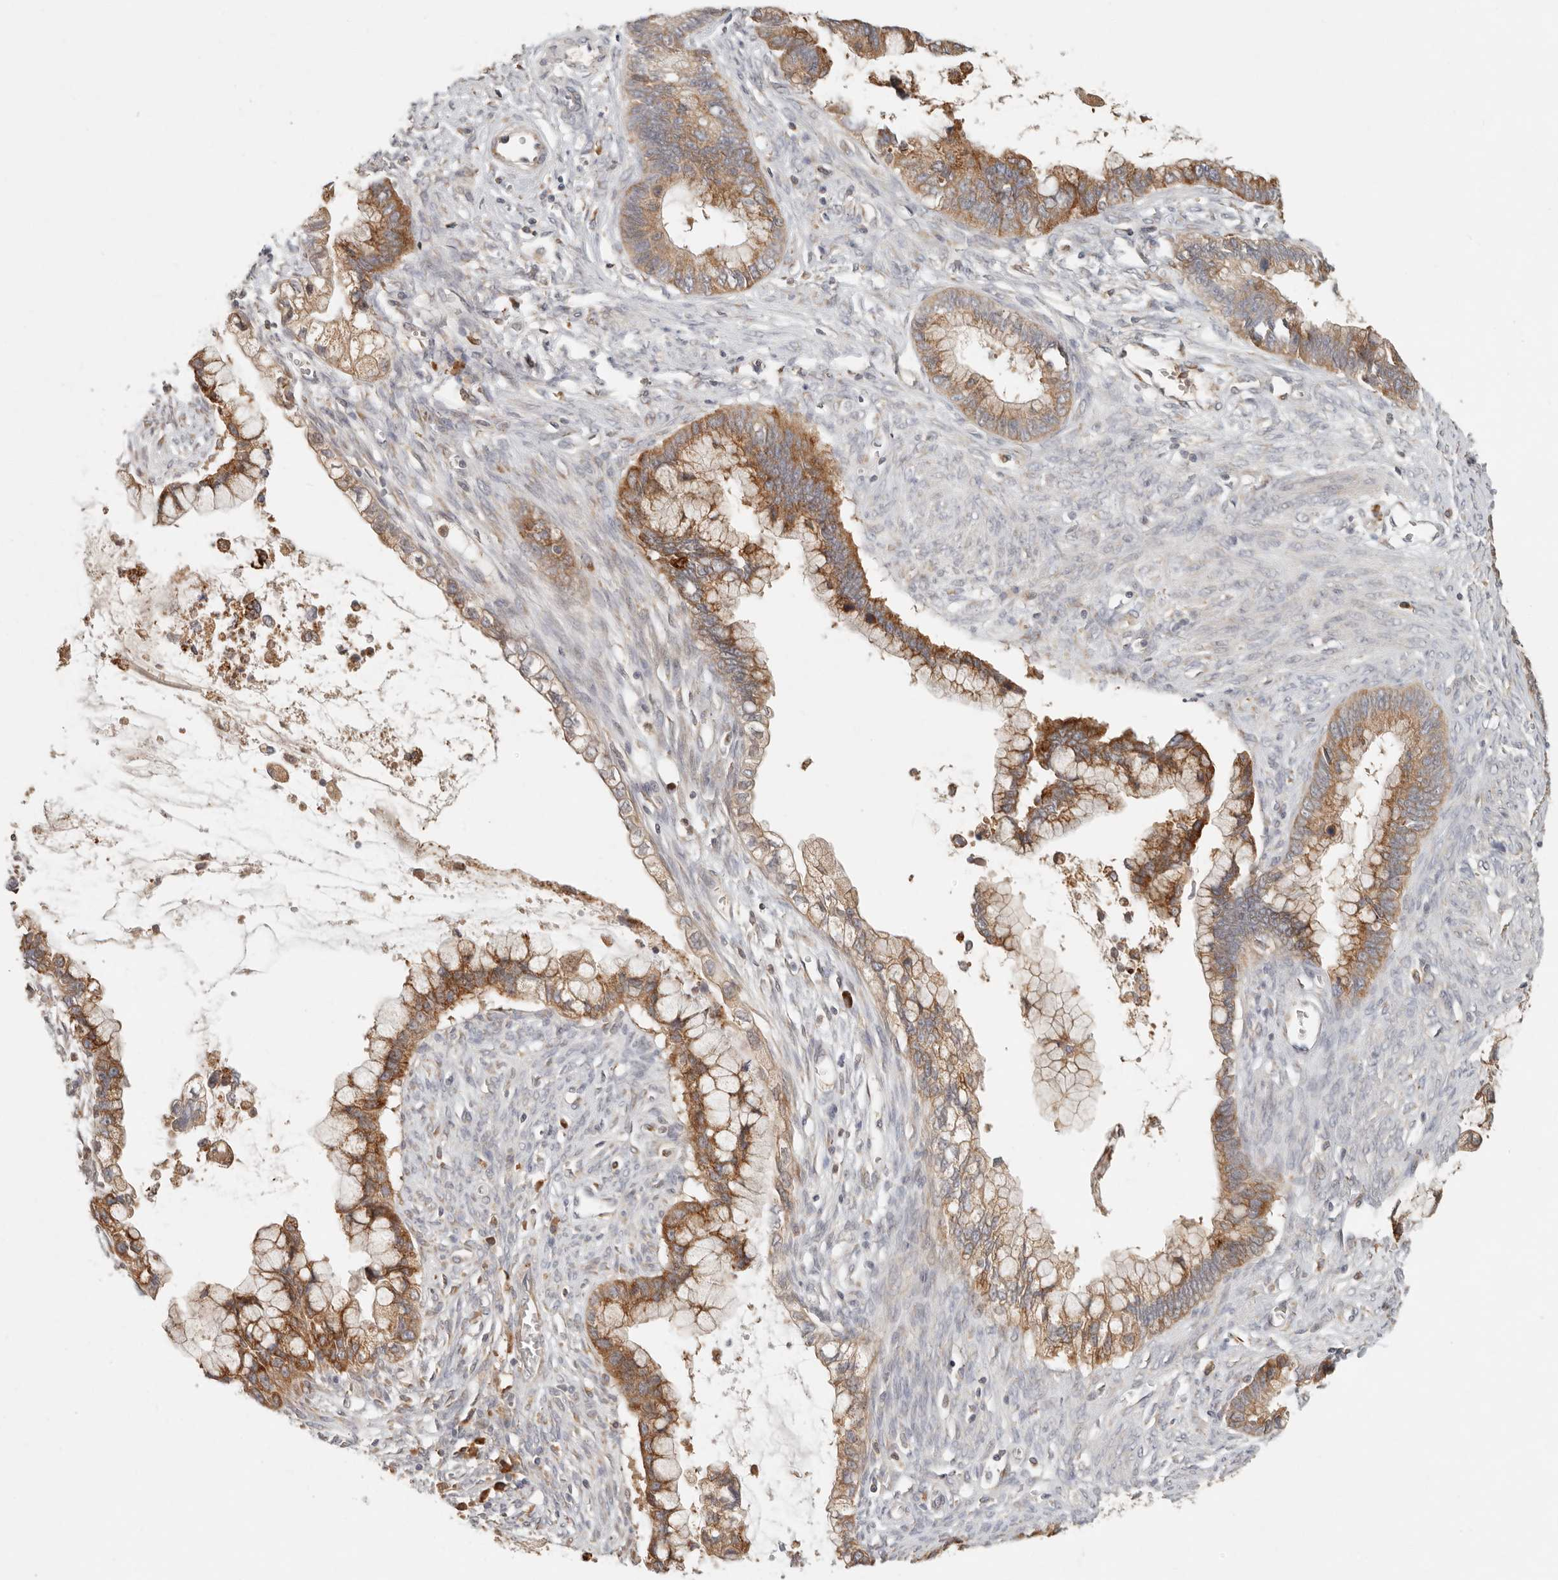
{"staining": {"intensity": "moderate", "quantity": ">75%", "location": "cytoplasmic/membranous"}, "tissue": "cervical cancer", "cell_type": "Tumor cells", "image_type": "cancer", "snomed": [{"axis": "morphology", "description": "Adenocarcinoma, NOS"}, {"axis": "topography", "description": "Cervix"}], "caption": "IHC staining of cervical adenocarcinoma, which shows medium levels of moderate cytoplasmic/membranous expression in approximately >75% of tumor cells indicating moderate cytoplasmic/membranous protein expression. The staining was performed using DAB (3,3'-diaminobenzidine) (brown) for protein detection and nuclei were counterstained in hematoxylin (blue).", "gene": "ARHGEF10L", "patient": {"sex": "female", "age": 44}}